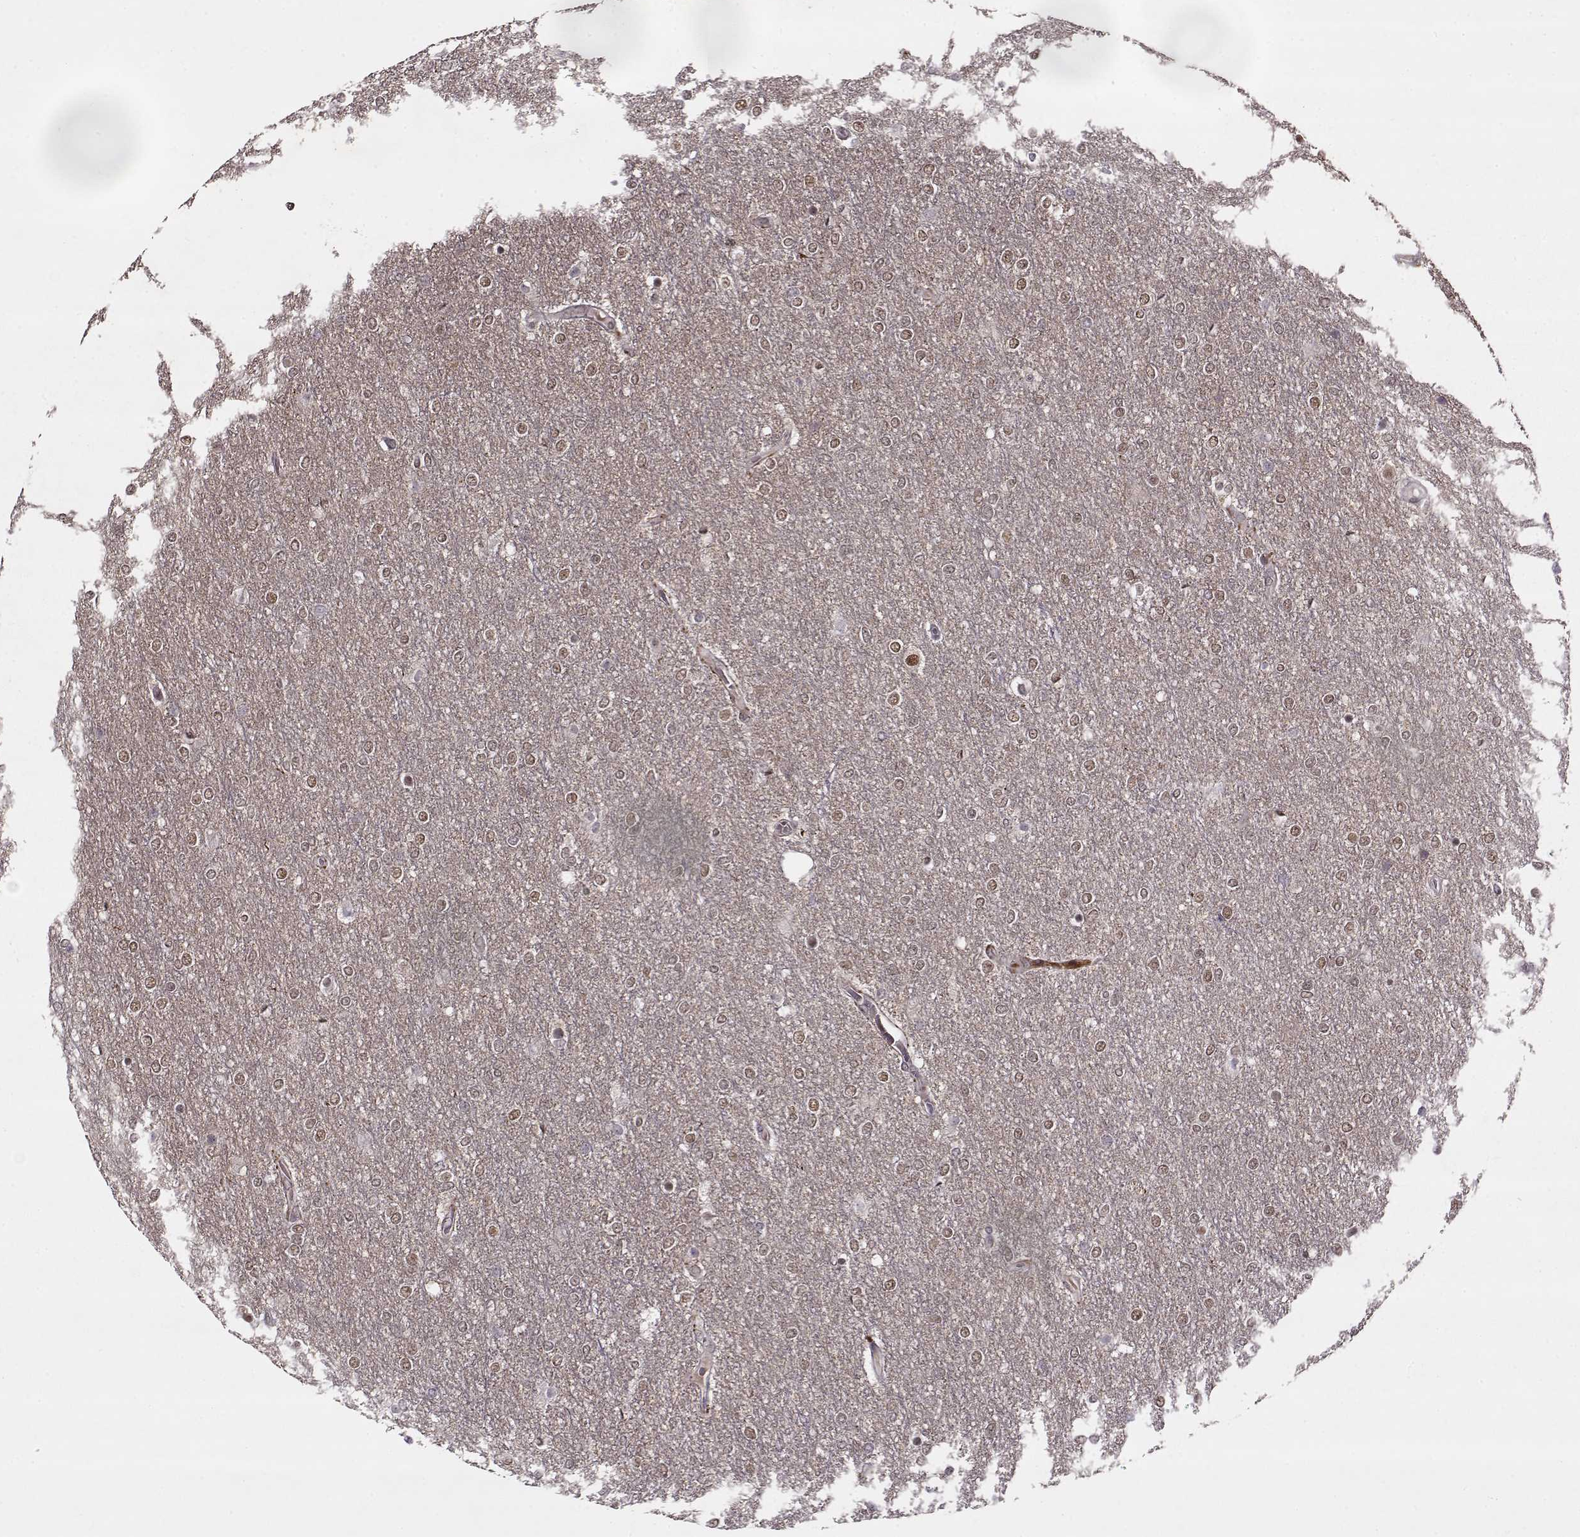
{"staining": {"intensity": "weak", "quantity": "<25%", "location": "nuclear"}, "tissue": "glioma", "cell_type": "Tumor cells", "image_type": "cancer", "snomed": [{"axis": "morphology", "description": "Glioma, malignant, High grade"}, {"axis": "topography", "description": "Brain"}], "caption": "A high-resolution micrograph shows IHC staining of glioma, which exhibits no significant staining in tumor cells.", "gene": "DENND4B", "patient": {"sex": "female", "age": 61}}